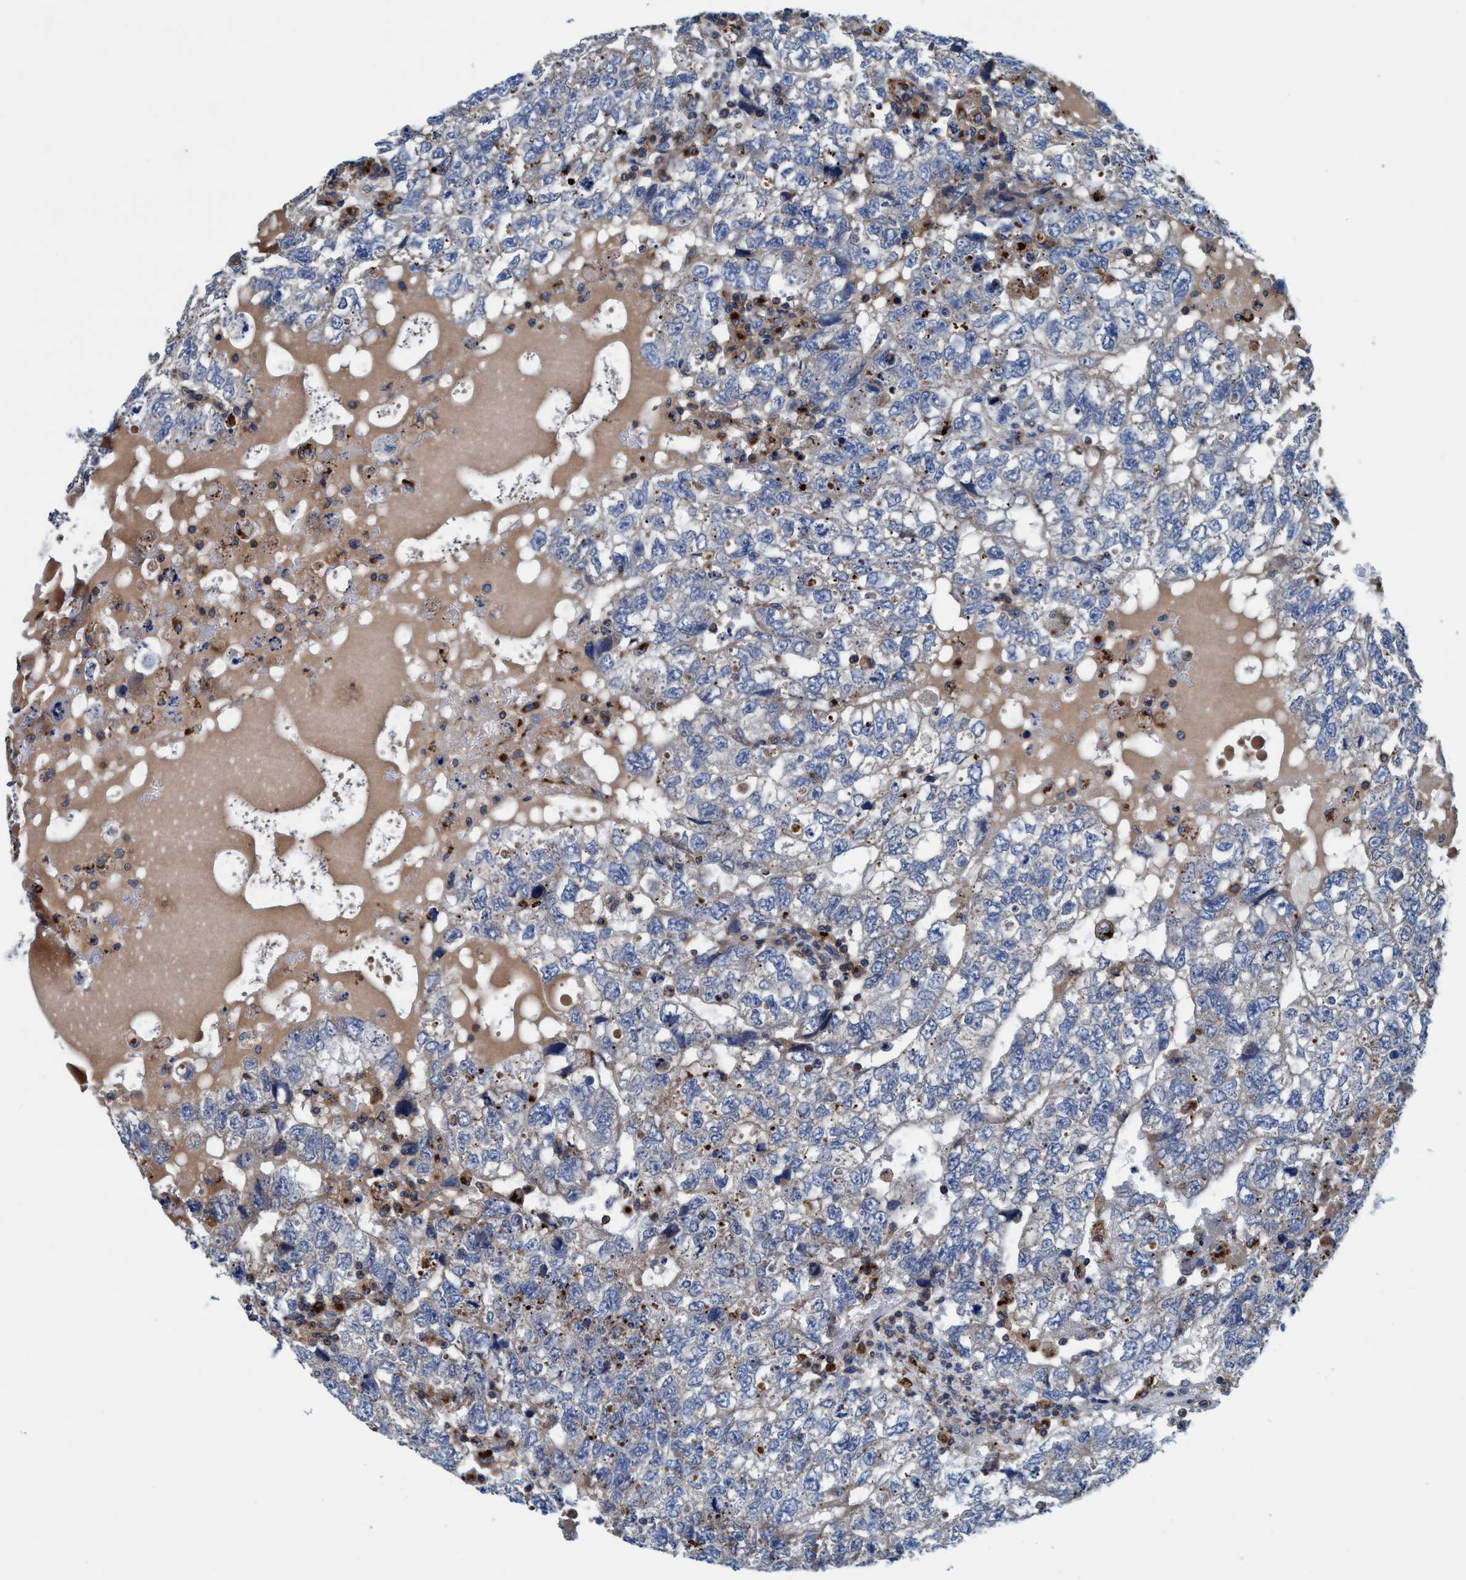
{"staining": {"intensity": "negative", "quantity": "none", "location": "none"}, "tissue": "testis cancer", "cell_type": "Tumor cells", "image_type": "cancer", "snomed": [{"axis": "morphology", "description": "Carcinoma, Embryonal, NOS"}, {"axis": "topography", "description": "Testis"}], "caption": "Immunohistochemistry (IHC) micrograph of neoplastic tissue: testis cancer (embryonal carcinoma) stained with DAB (3,3'-diaminobenzidine) demonstrates no significant protein positivity in tumor cells.", "gene": "ENDOG", "patient": {"sex": "male", "age": 36}}